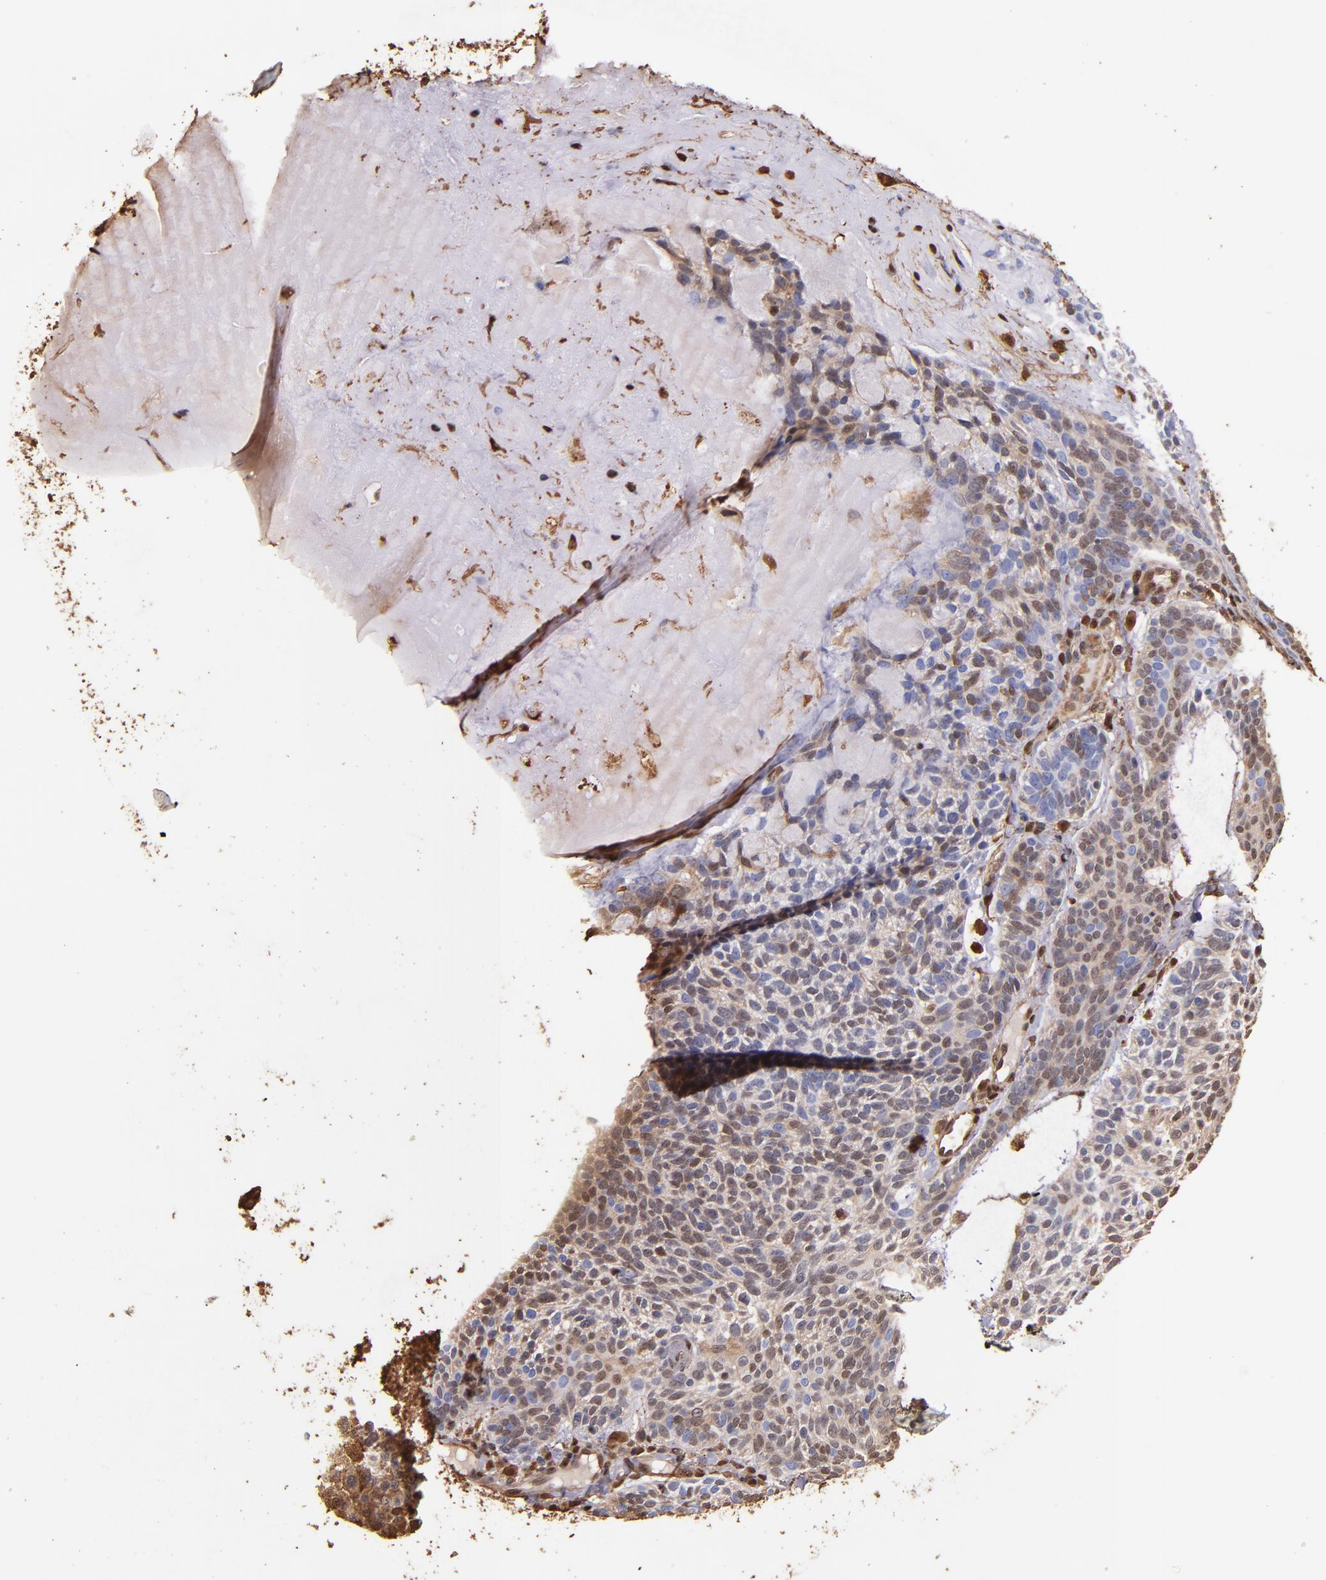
{"staining": {"intensity": "weak", "quantity": "25%-75%", "location": "cytoplasmic/membranous"}, "tissue": "skin cancer", "cell_type": "Tumor cells", "image_type": "cancer", "snomed": [{"axis": "morphology", "description": "Normal tissue, NOS"}, {"axis": "morphology", "description": "Basal cell carcinoma"}, {"axis": "topography", "description": "Skin"}], "caption": "A brown stain highlights weak cytoplasmic/membranous positivity of a protein in skin cancer tumor cells.", "gene": "S100A6", "patient": {"sex": "female", "age": 70}}